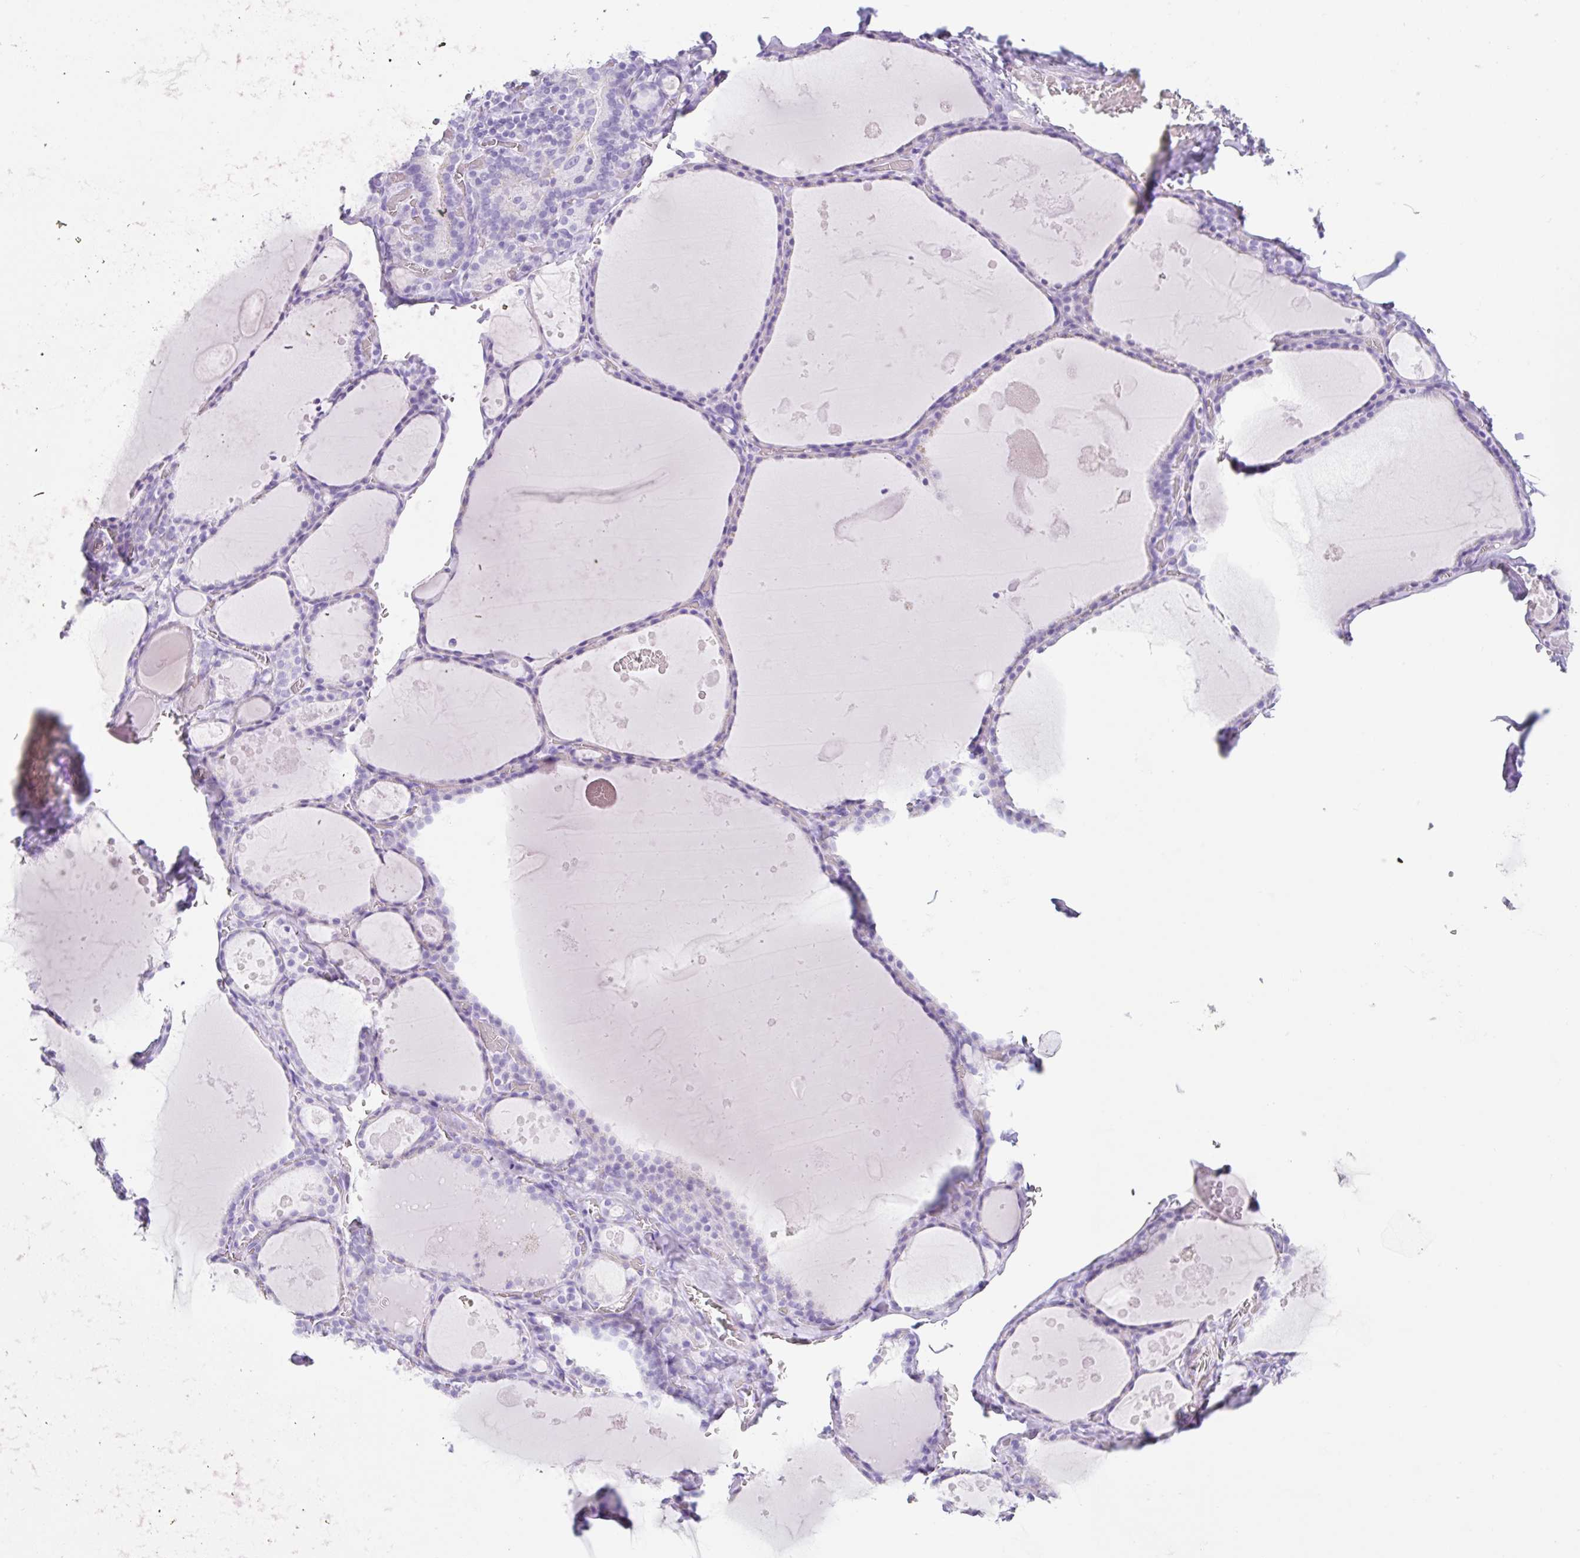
{"staining": {"intensity": "negative", "quantity": "none", "location": "none"}, "tissue": "thyroid gland", "cell_type": "Glandular cells", "image_type": "normal", "snomed": [{"axis": "morphology", "description": "Normal tissue, NOS"}, {"axis": "topography", "description": "Thyroid gland"}], "caption": "Immunohistochemical staining of normal thyroid gland reveals no significant expression in glandular cells. (Stains: DAB (3,3'-diaminobenzidine) immunohistochemistry (IHC) with hematoxylin counter stain, Microscopy: brightfield microscopy at high magnification).", "gene": "CLDND2", "patient": {"sex": "male", "age": 56}}